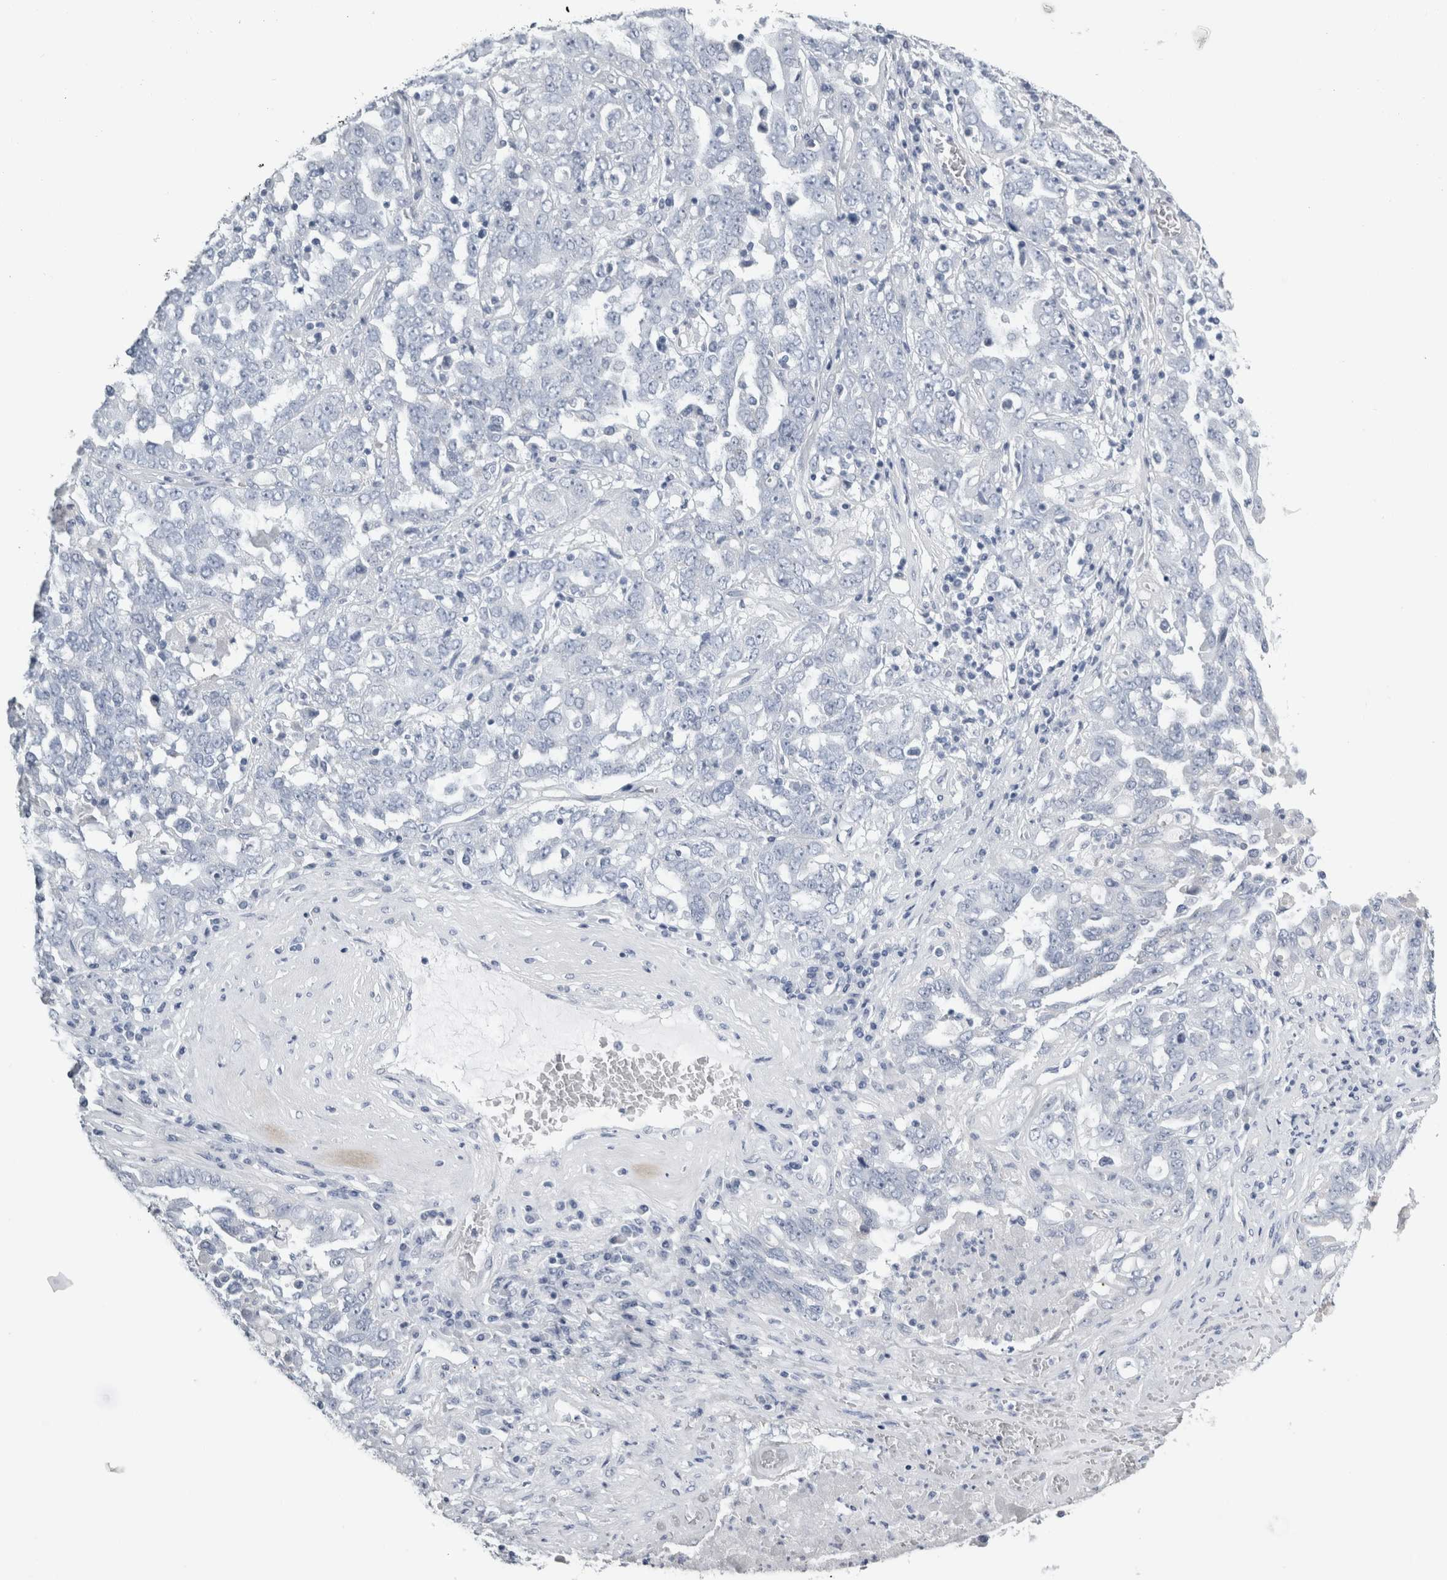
{"staining": {"intensity": "negative", "quantity": "none", "location": "none"}, "tissue": "ovarian cancer", "cell_type": "Tumor cells", "image_type": "cancer", "snomed": [{"axis": "morphology", "description": "Carcinoma, endometroid"}, {"axis": "topography", "description": "Ovary"}], "caption": "Human ovarian cancer (endometroid carcinoma) stained for a protein using immunohistochemistry demonstrates no expression in tumor cells.", "gene": "FXYD7", "patient": {"sex": "female", "age": 62}}